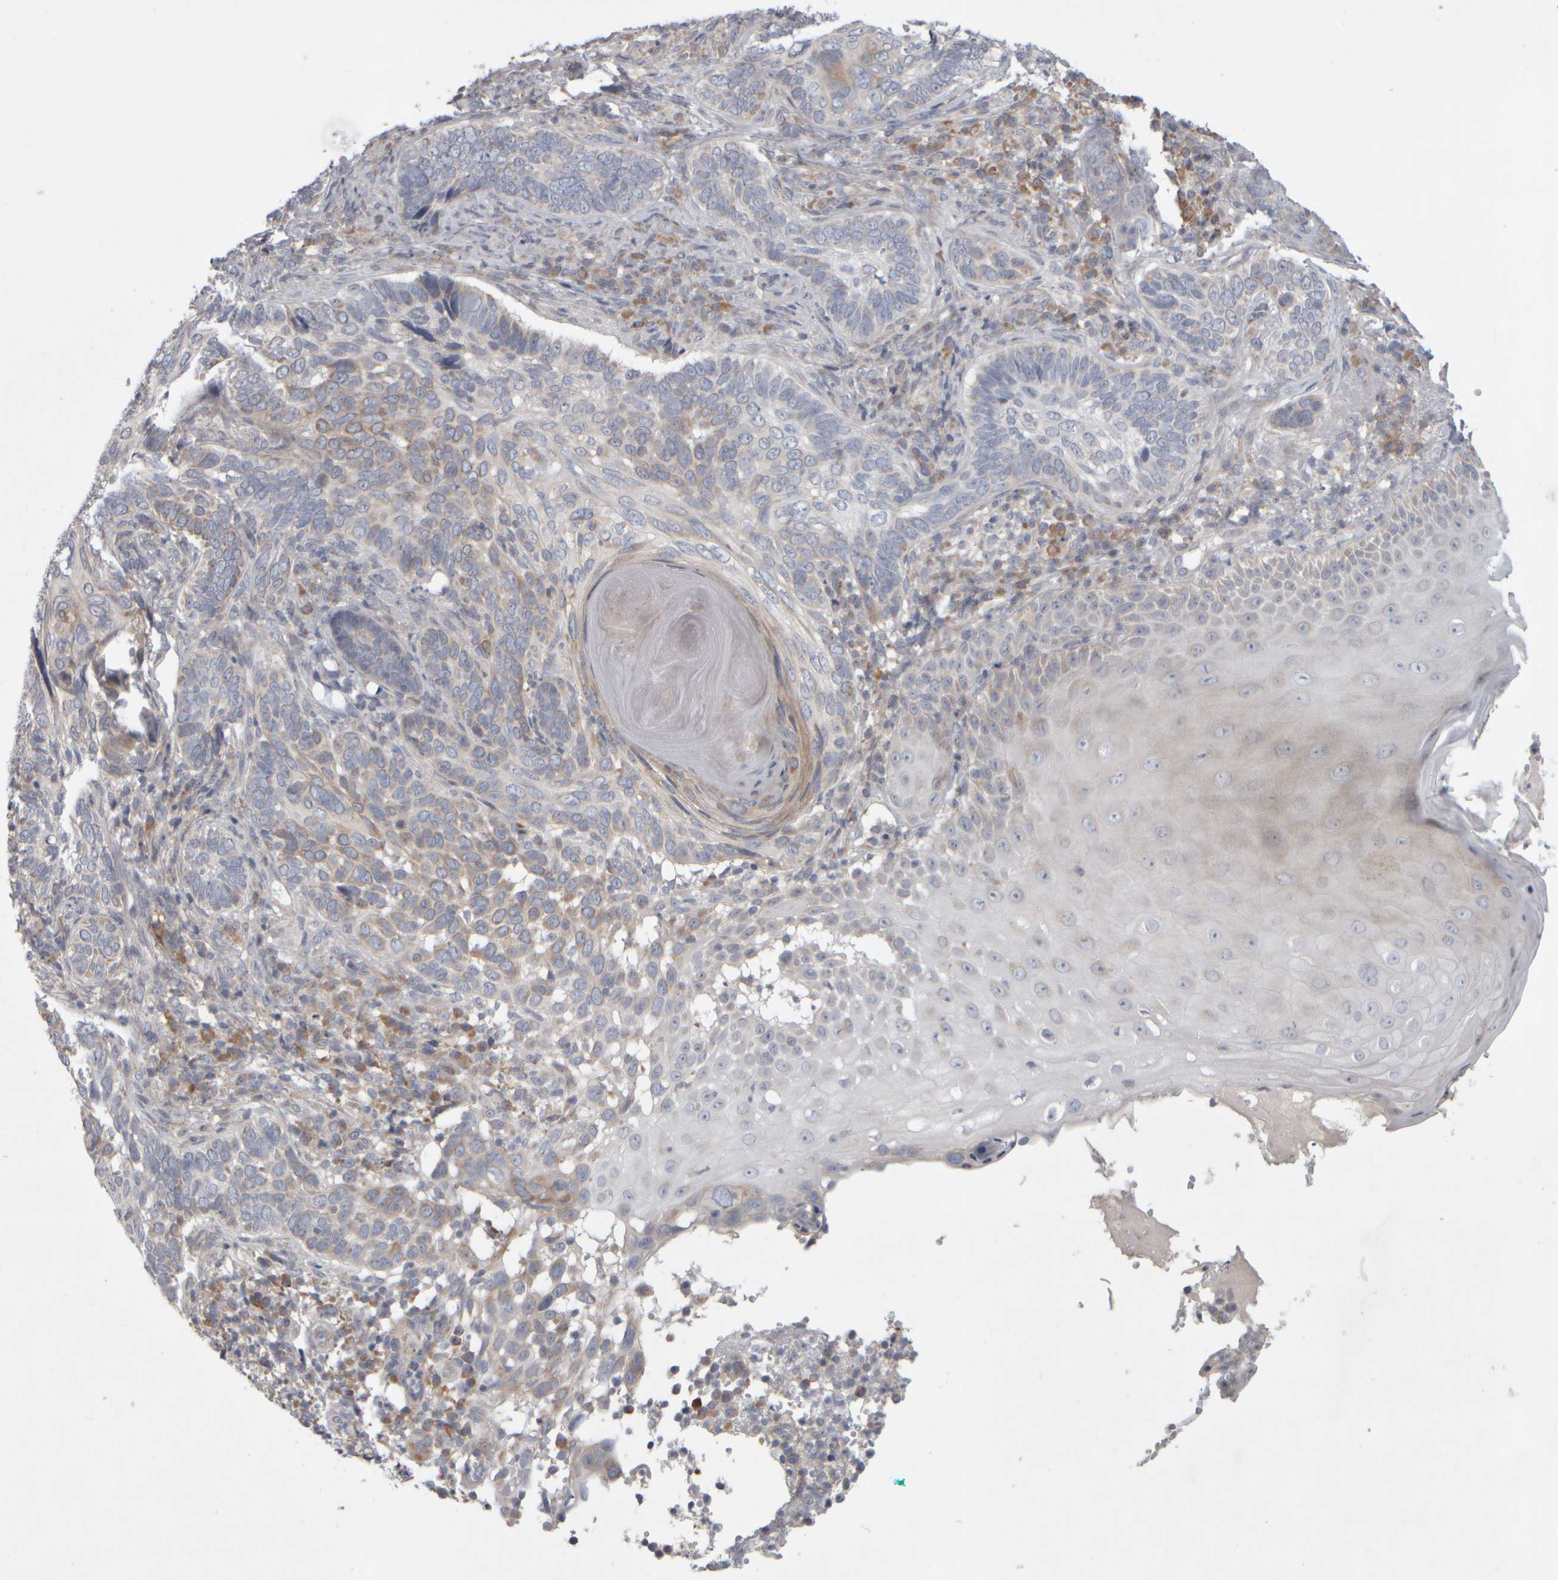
{"staining": {"intensity": "weak", "quantity": "<25%", "location": "cytoplasmic/membranous"}, "tissue": "skin cancer", "cell_type": "Tumor cells", "image_type": "cancer", "snomed": [{"axis": "morphology", "description": "Basal cell carcinoma"}, {"axis": "topography", "description": "Skin"}], "caption": "Tumor cells are negative for protein expression in human skin basal cell carcinoma.", "gene": "SCO1", "patient": {"sex": "female", "age": 89}}